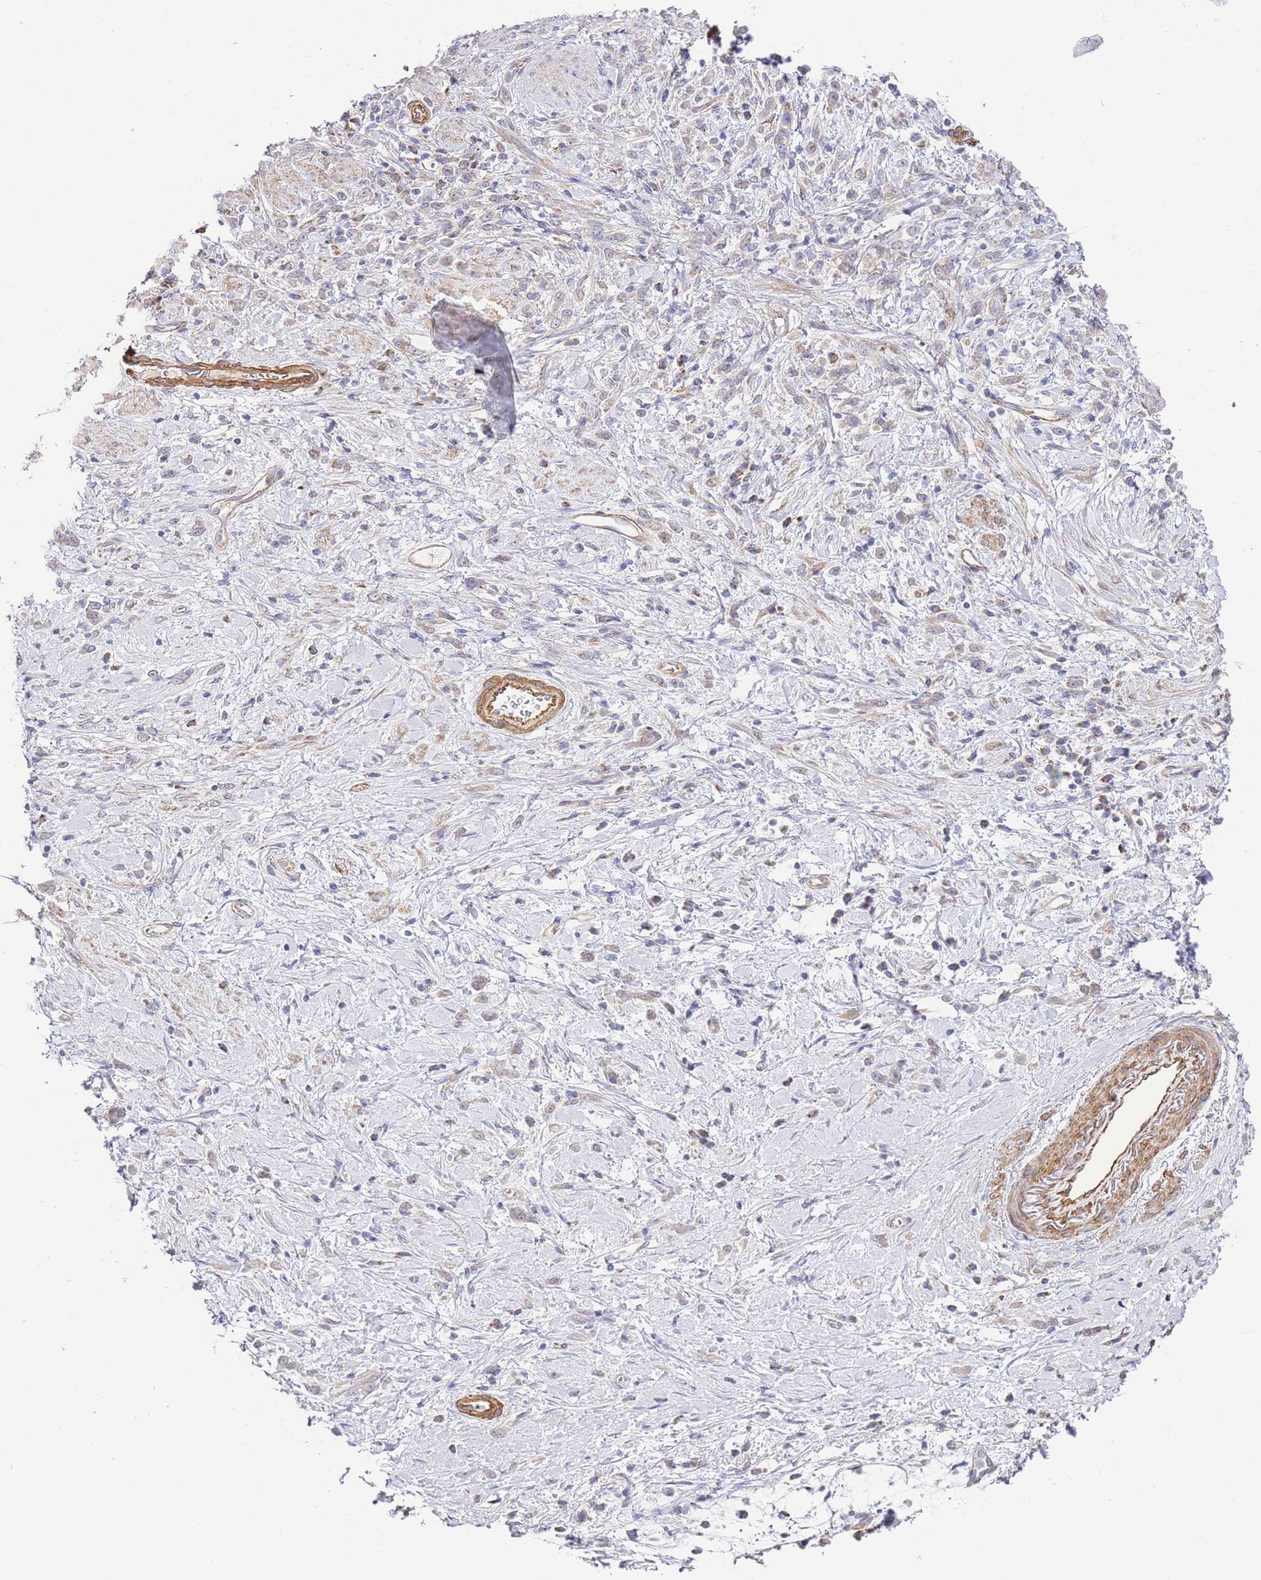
{"staining": {"intensity": "weak", "quantity": "25%-75%", "location": "cytoplasmic/membranous"}, "tissue": "stomach cancer", "cell_type": "Tumor cells", "image_type": "cancer", "snomed": [{"axis": "morphology", "description": "Adenocarcinoma, NOS"}, {"axis": "topography", "description": "Stomach"}], "caption": "The immunohistochemical stain labels weak cytoplasmic/membranous positivity in tumor cells of stomach adenocarcinoma tissue.", "gene": "PDCD7", "patient": {"sex": "female", "age": 60}}